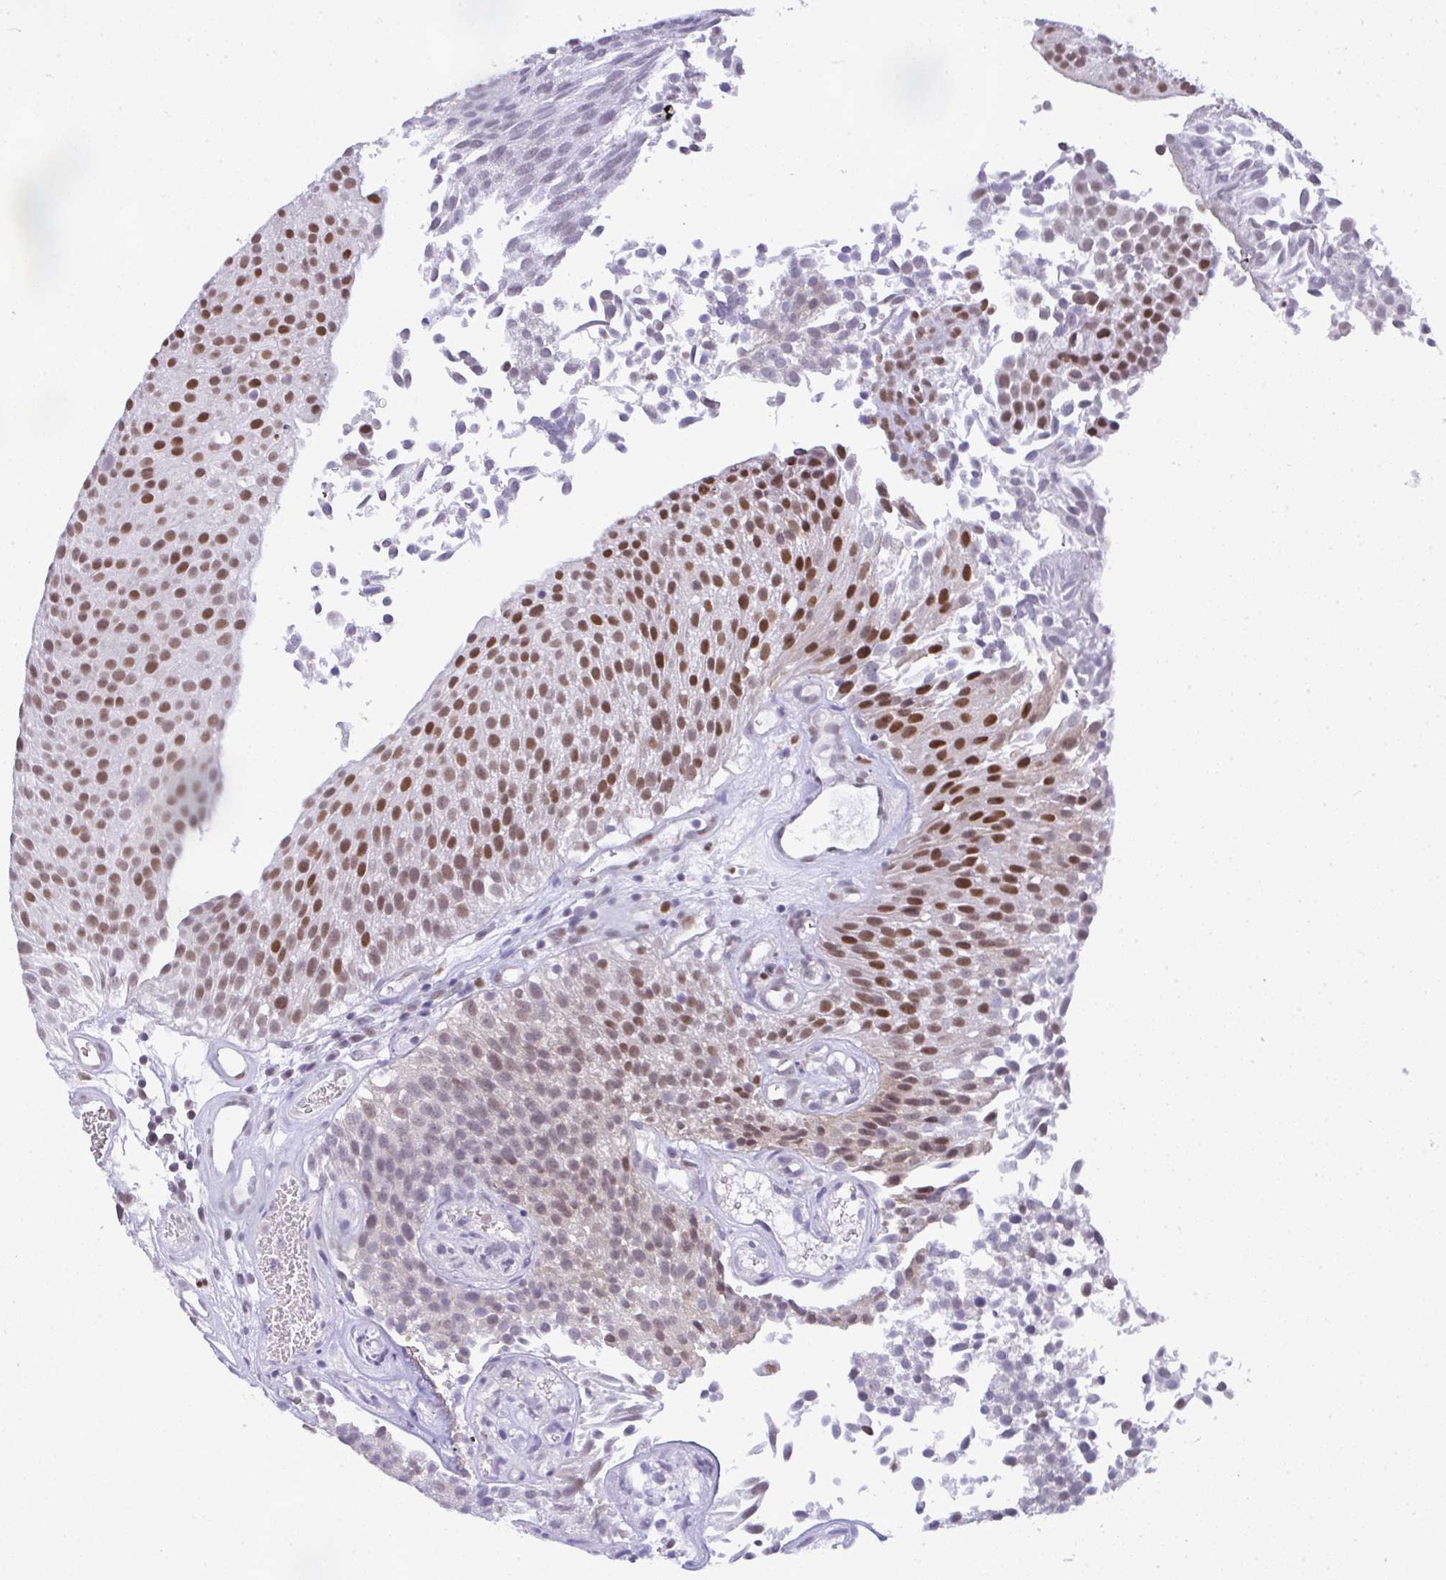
{"staining": {"intensity": "moderate", "quantity": ">75%", "location": "nuclear"}, "tissue": "urothelial cancer", "cell_type": "Tumor cells", "image_type": "cancer", "snomed": [{"axis": "morphology", "description": "Urothelial carcinoma, Low grade"}, {"axis": "topography", "description": "Urinary bladder"}], "caption": "Approximately >75% of tumor cells in urothelial cancer reveal moderate nuclear protein positivity as visualized by brown immunohistochemical staining.", "gene": "BBX", "patient": {"sex": "female", "age": 79}}